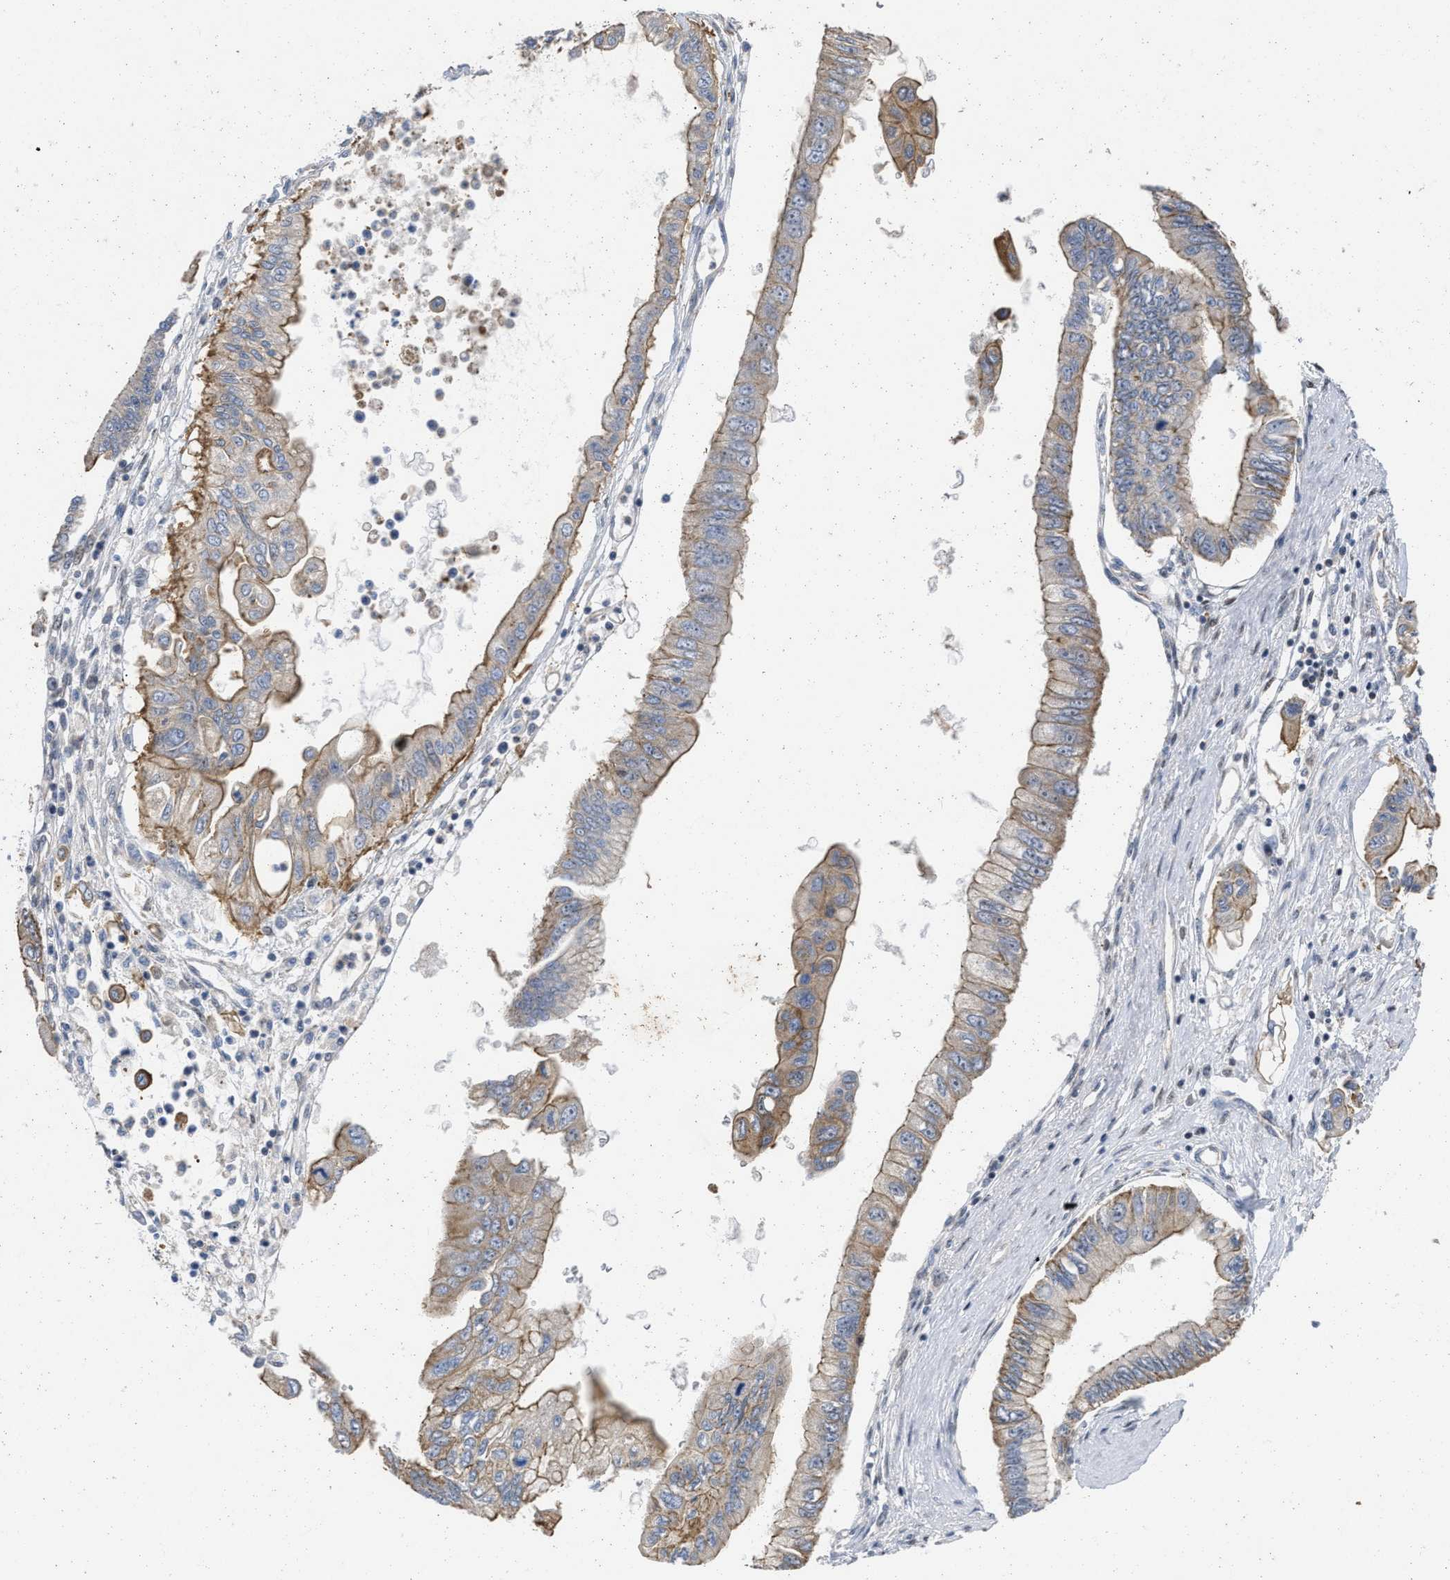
{"staining": {"intensity": "moderate", "quantity": "25%-75%", "location": "cytoplasmic/membranous"}, "tissue": "pancreatic cancer", "cell_type": "Tumor cells", "image_type": "cancer", "snomed": [{"axis": "morphology", "description": "Adenocarcinoma, NOS"}, {"axis": "topography", "description": "Pancreas"}], "caption": "Tumor cells show moderate cytoplasmic/membranous positivity in about 25%-75% of cells in pancreatic cancer. Ihc stains the protein in brown and the nuclei are stained blue.", "gene": "PRDM14", "patient": {"sex": "female", "age": 77}}